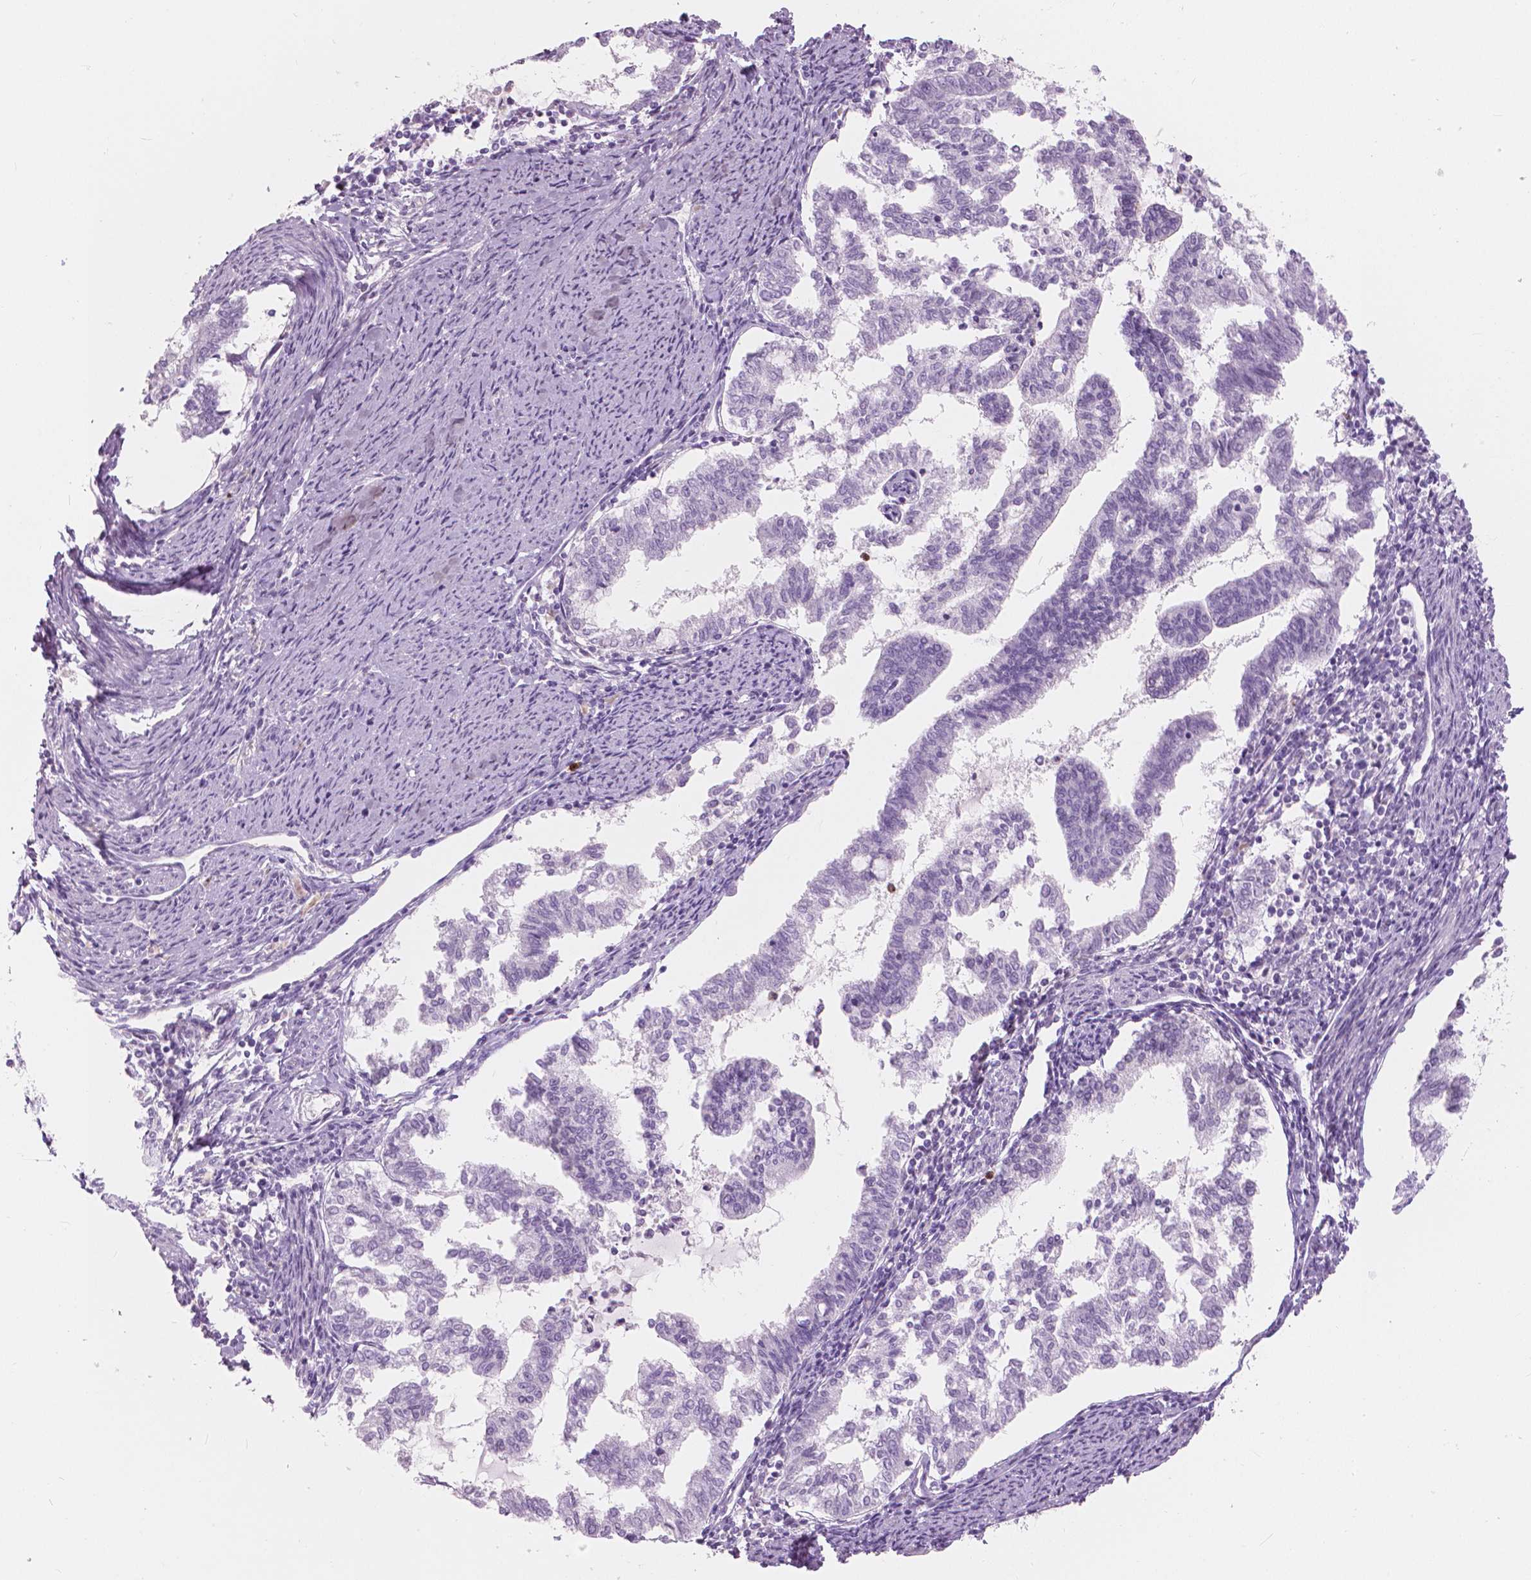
{"staining": {"intensity": "negative", "quantity": "none", "location": "none"}, "tissue": "endometrial cancer", "cell_type": "Tumor cells", "image_type": "cancer", "snomed": [{"axis": "morphology", "description": "Adenocarcinoma, NOS"}, {"axis": "topography", "description": "Endometrium"}], "caption": "Tumor cells are negative for protein expression in human endometrial cancer (adenocarcinoma).", "gene": "CXCR2", "patient": {"sex": "female", "age": 79}}